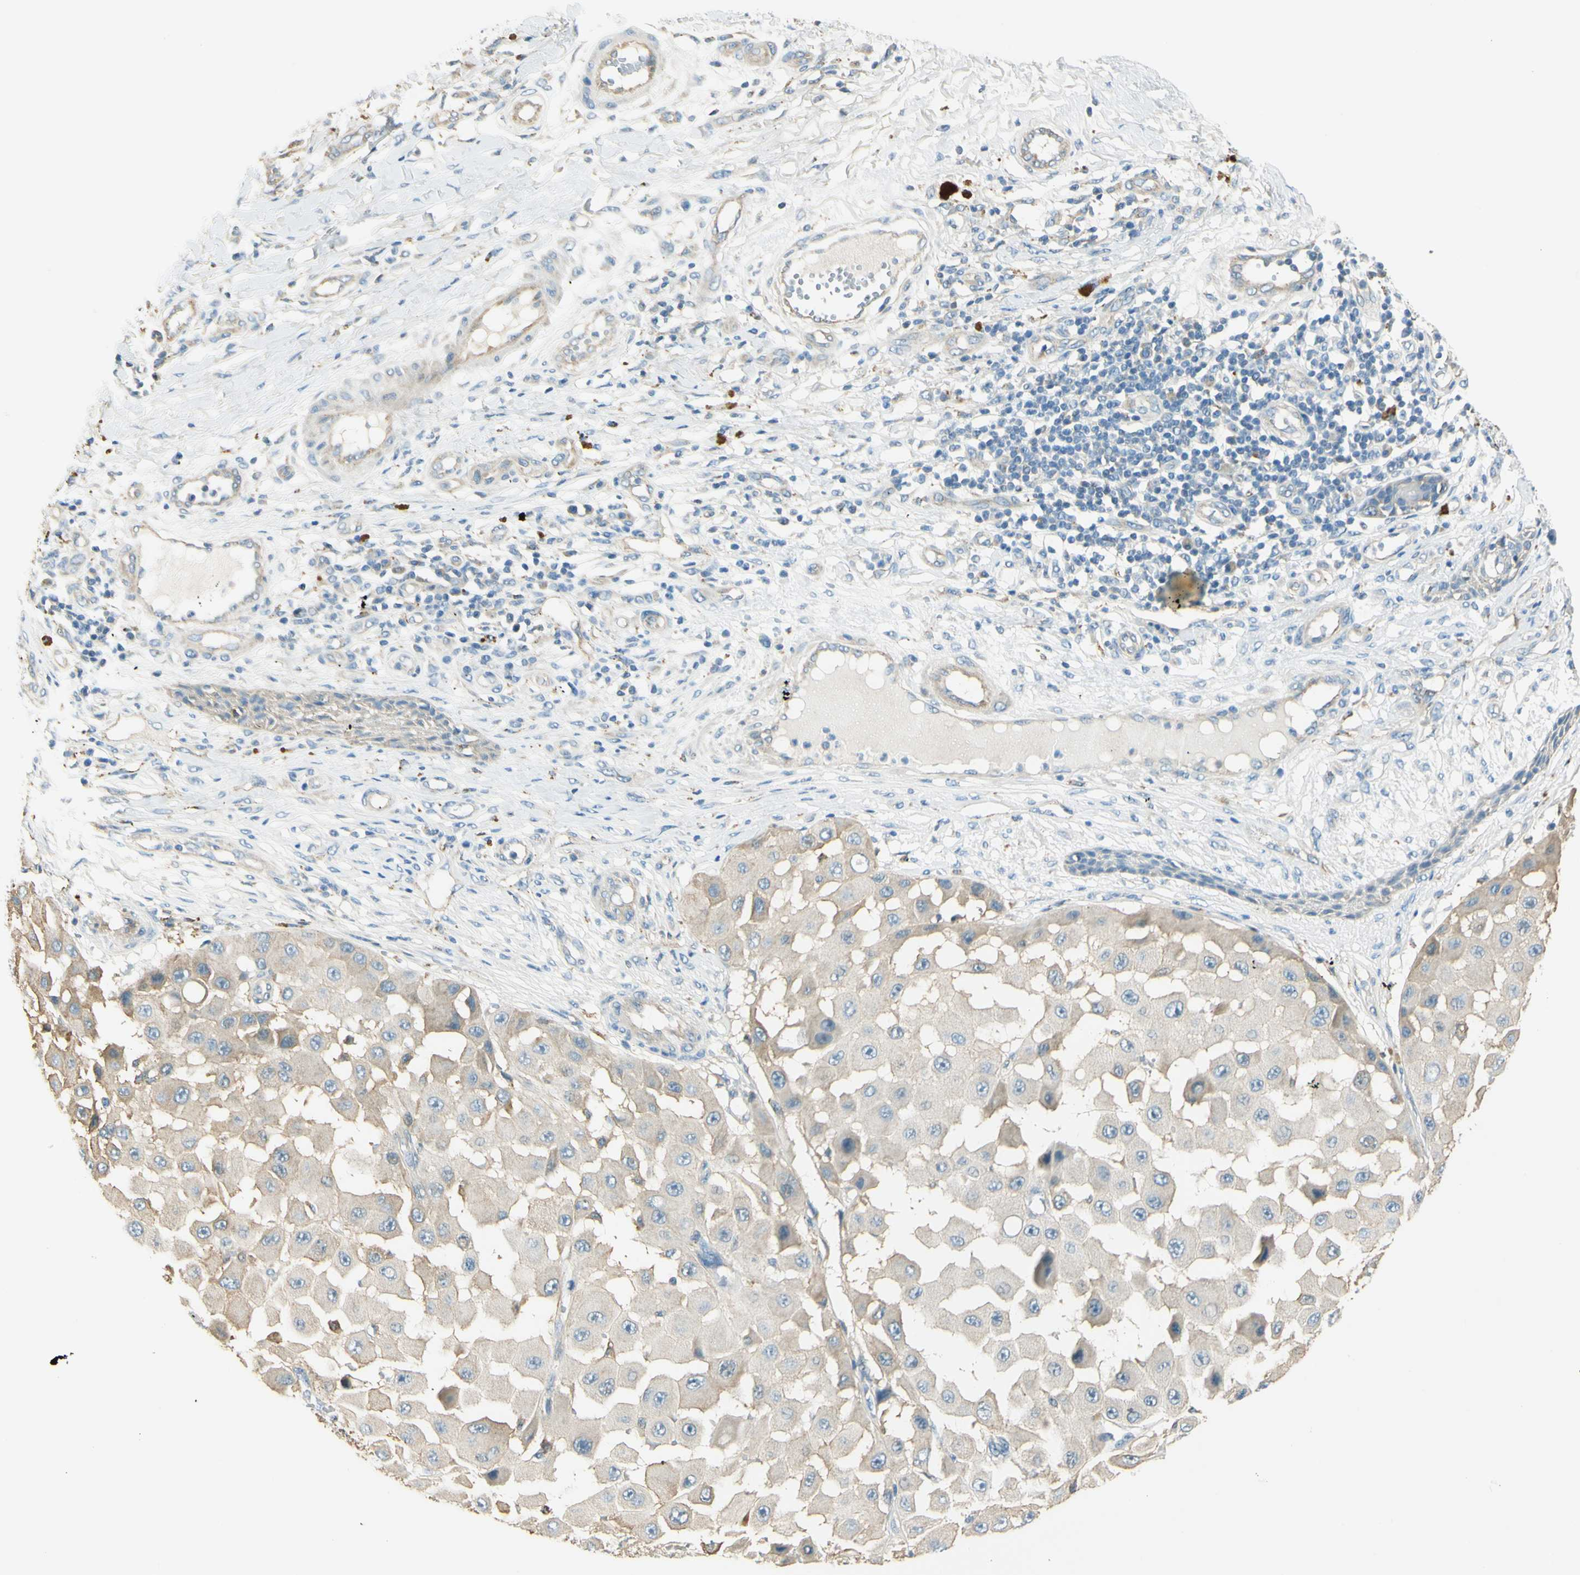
{"staining": {"intensity": "weak", "quantity": "<25%", "location": "cytoplasmic/membranous"}, "tissue": "melanoma", "cell_type": "Tumor cells", "image_type": "cancer", "snomed": [{"axis": "morphology", "description": "Malignant melanoma, NOS"}, {"axis": "topography", "description": "Skin"}], "caption": "Tumor cells are negative for protein expression in human malignant melanoma.", "gene": "LAMA3", "patient": {"sex": "female", "age": 81}}